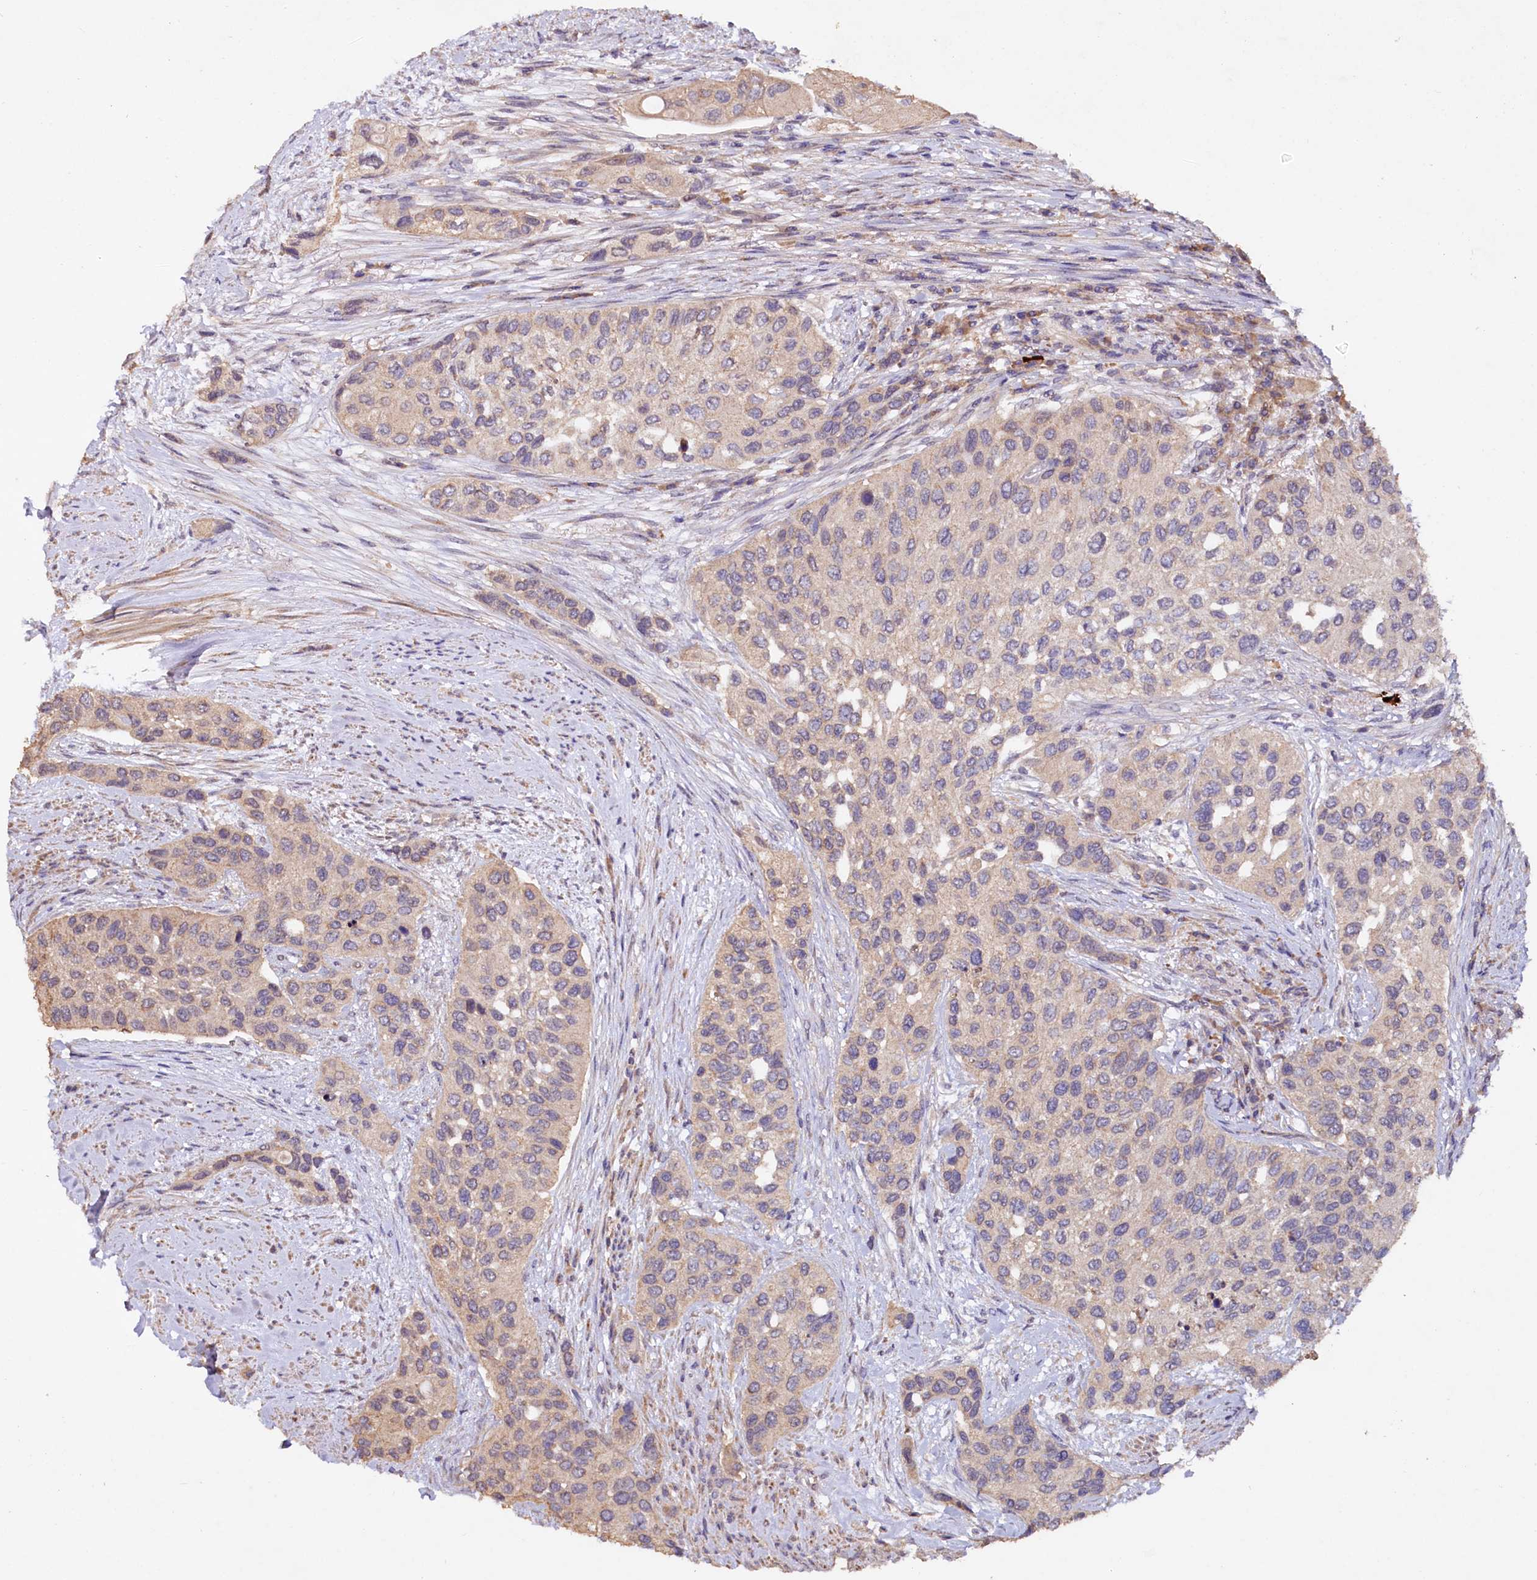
{"staining": {"intensity": "negative", "quantity": "none", "location": "none"}, "tissue": "urothelial cancer", "cell_type": "Tumor cells", "image_type": "cancer", "snomed": [{"axis": "morphology", "description": "Normal tissue, NOS"}, {"axis": "morphology", "description": "Urothelial carcinoma, High grade"}, {"axis": "topography", "description": "Vascular tissue"}, {"axis": "topography", "description": "Urinary bladder"}], "caption": "The micrograph reveals no significant staining in tumor cells of high-grade urothelial carcinoma.", "gene": "ETFBKMT", "patient": {"sex": "female", "age": 56}}